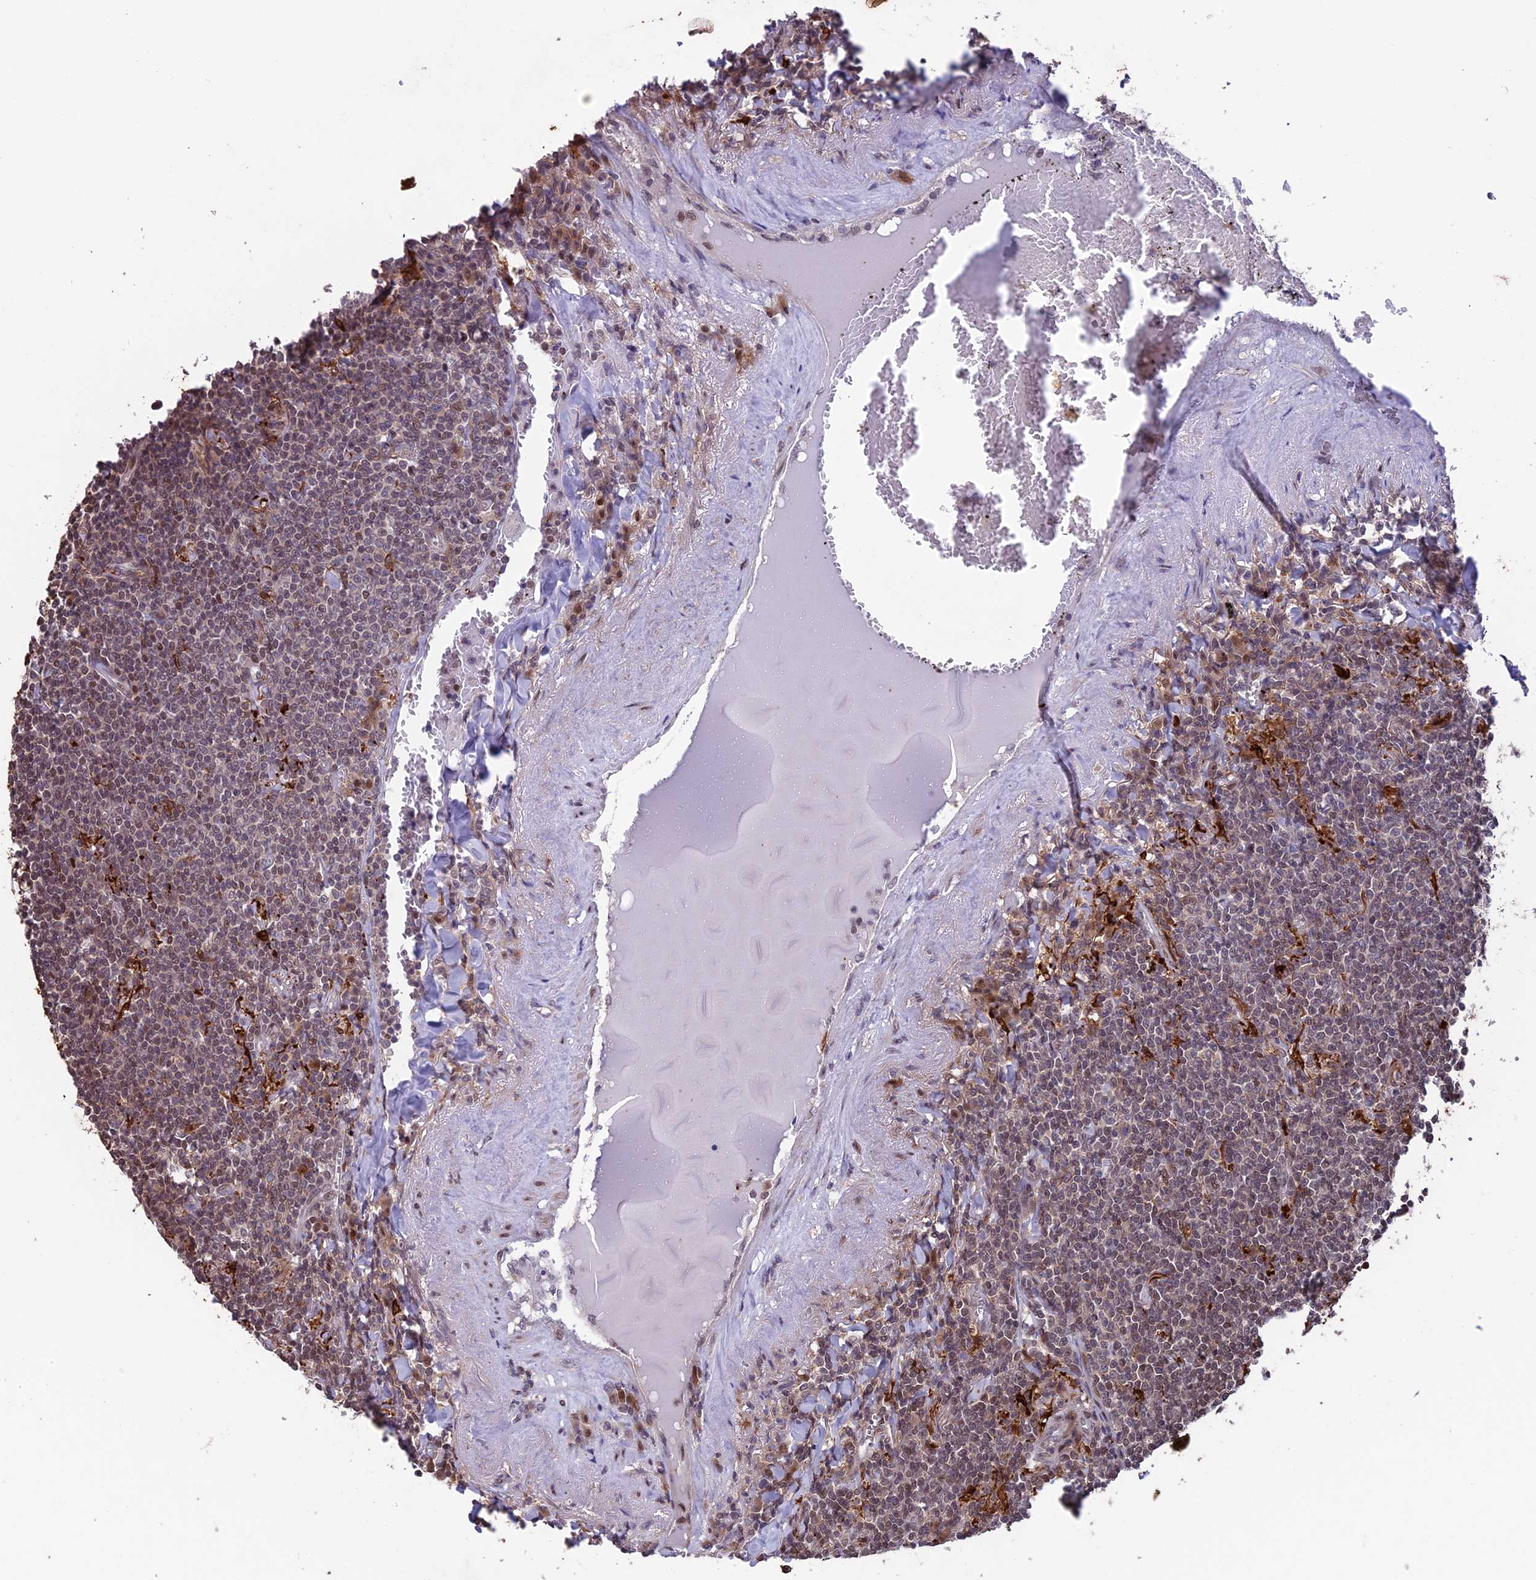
{"staining": {"intensity": "weak", "quantity": "<25%", "location": "cytoplasmic/membranous"}, "tissue": "lymphoma", "cell_type": "Tumor cells", "image_type": "cancer", "snomed": [{"axis": "morphology", "description": "Malignant lymphoma, non-Hodgkin's type, Low grade"}, {"axis": "topography", "description": "Lung"}], "caption": "An image of lymphoma stained for a protein exhibits no brown staining in tumor cells.", "gene": "MAST2", "patient": {"sex": "female", "age": 71}}